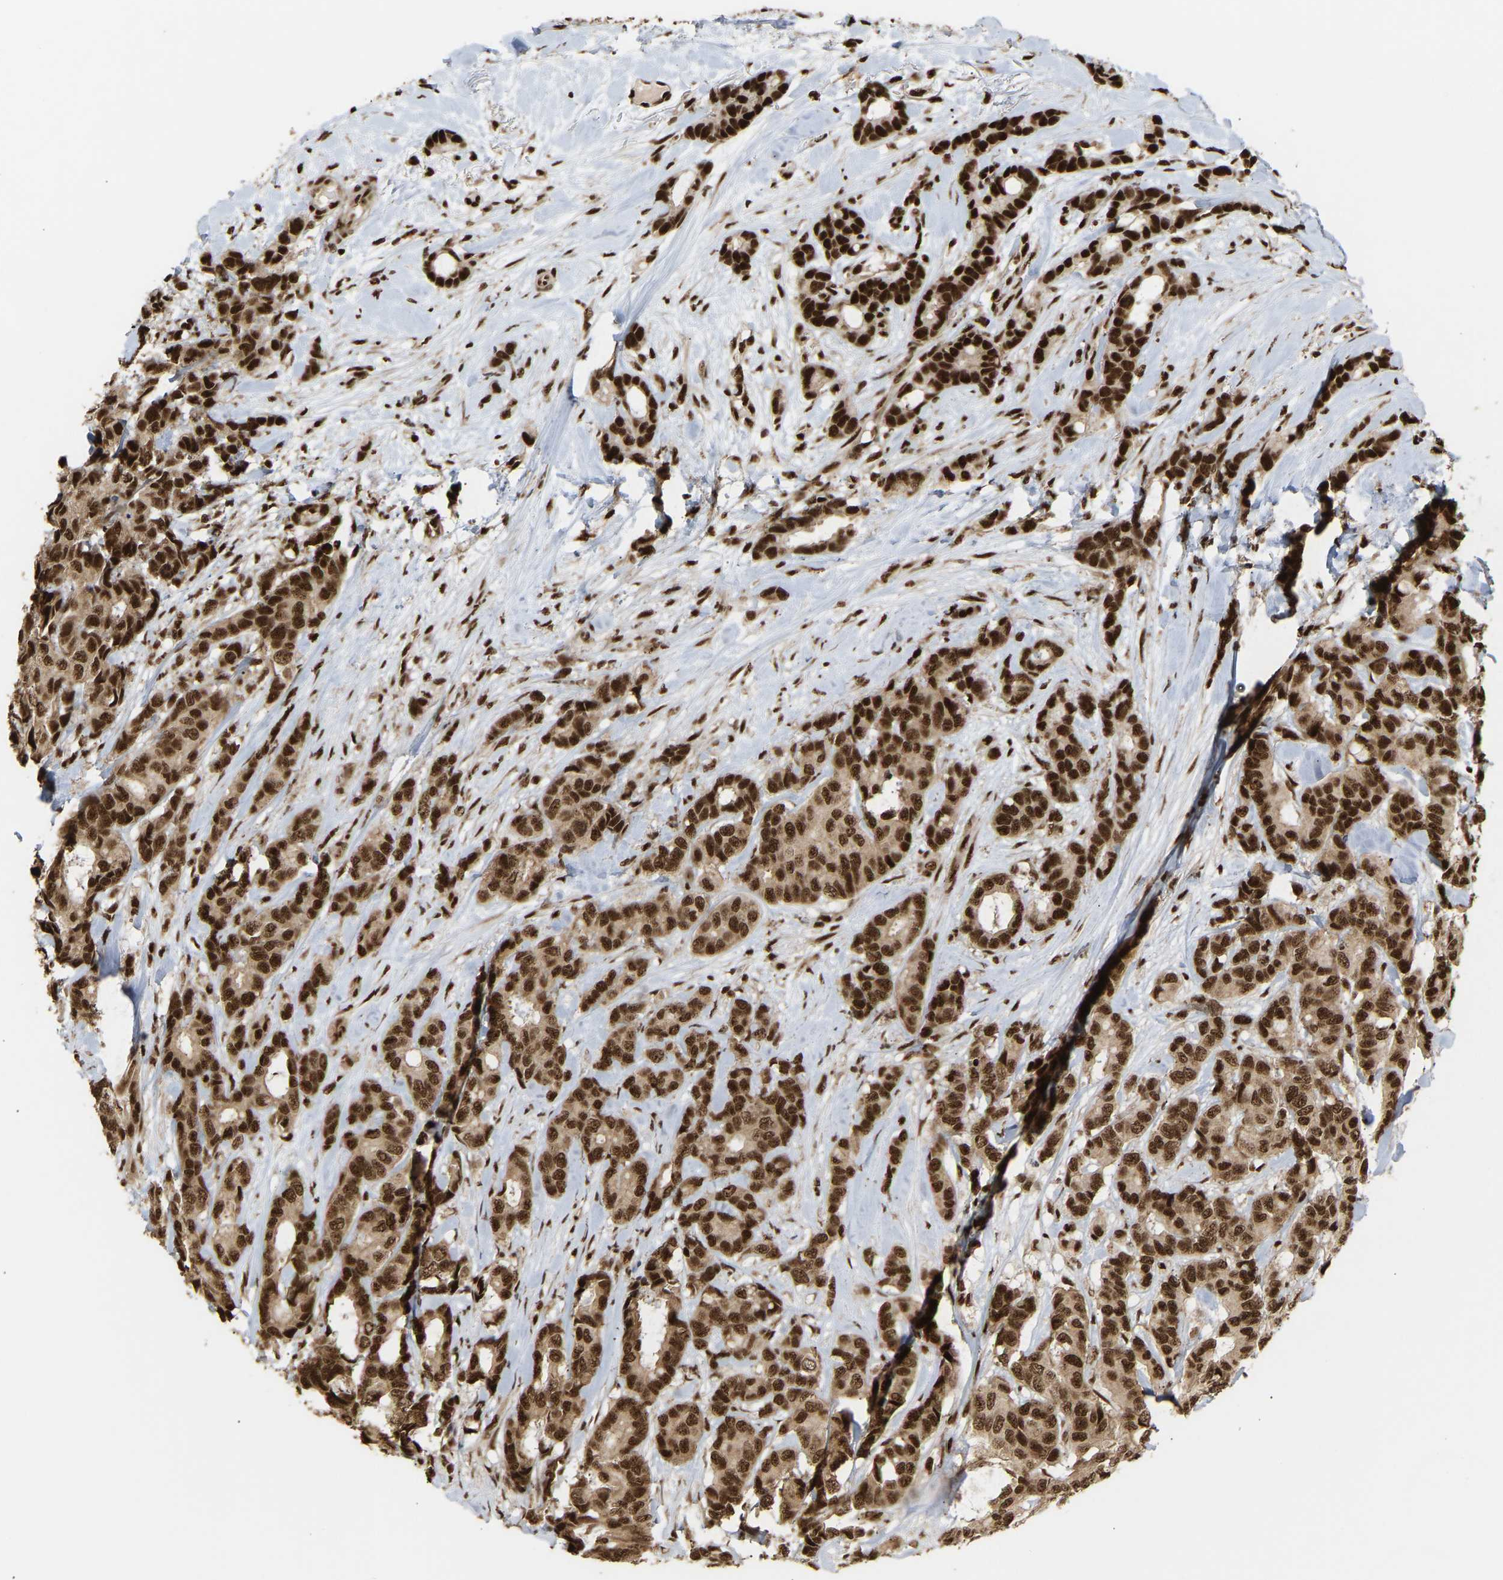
{"staining": {"intensity": "strong", "quantity": ">75%", "location": "cytoplasmic/membranous,nuclear"}, "tissue": "breast cancer", "cell_type": "Tumor cells", "image_type": "cancer", "snomed": [{"axis": "morphology", "description": "Duct carcinoma"}, {"axis": "topography", "description": "Breast"}], "caption": "Tumor cells show high levels of strong cytoplasmic/membranous and nuclear expression in about >75% of cells in human invasive ductal carcinoma (breast). The staining was performed using DAB (3,3'-diaminobenzidine), with brown indicating positive protein expression. Nuclei are stained blue with hematoxylin.", "gene": "ALYREF", "patient": {"sex": "female", "age": 87}}